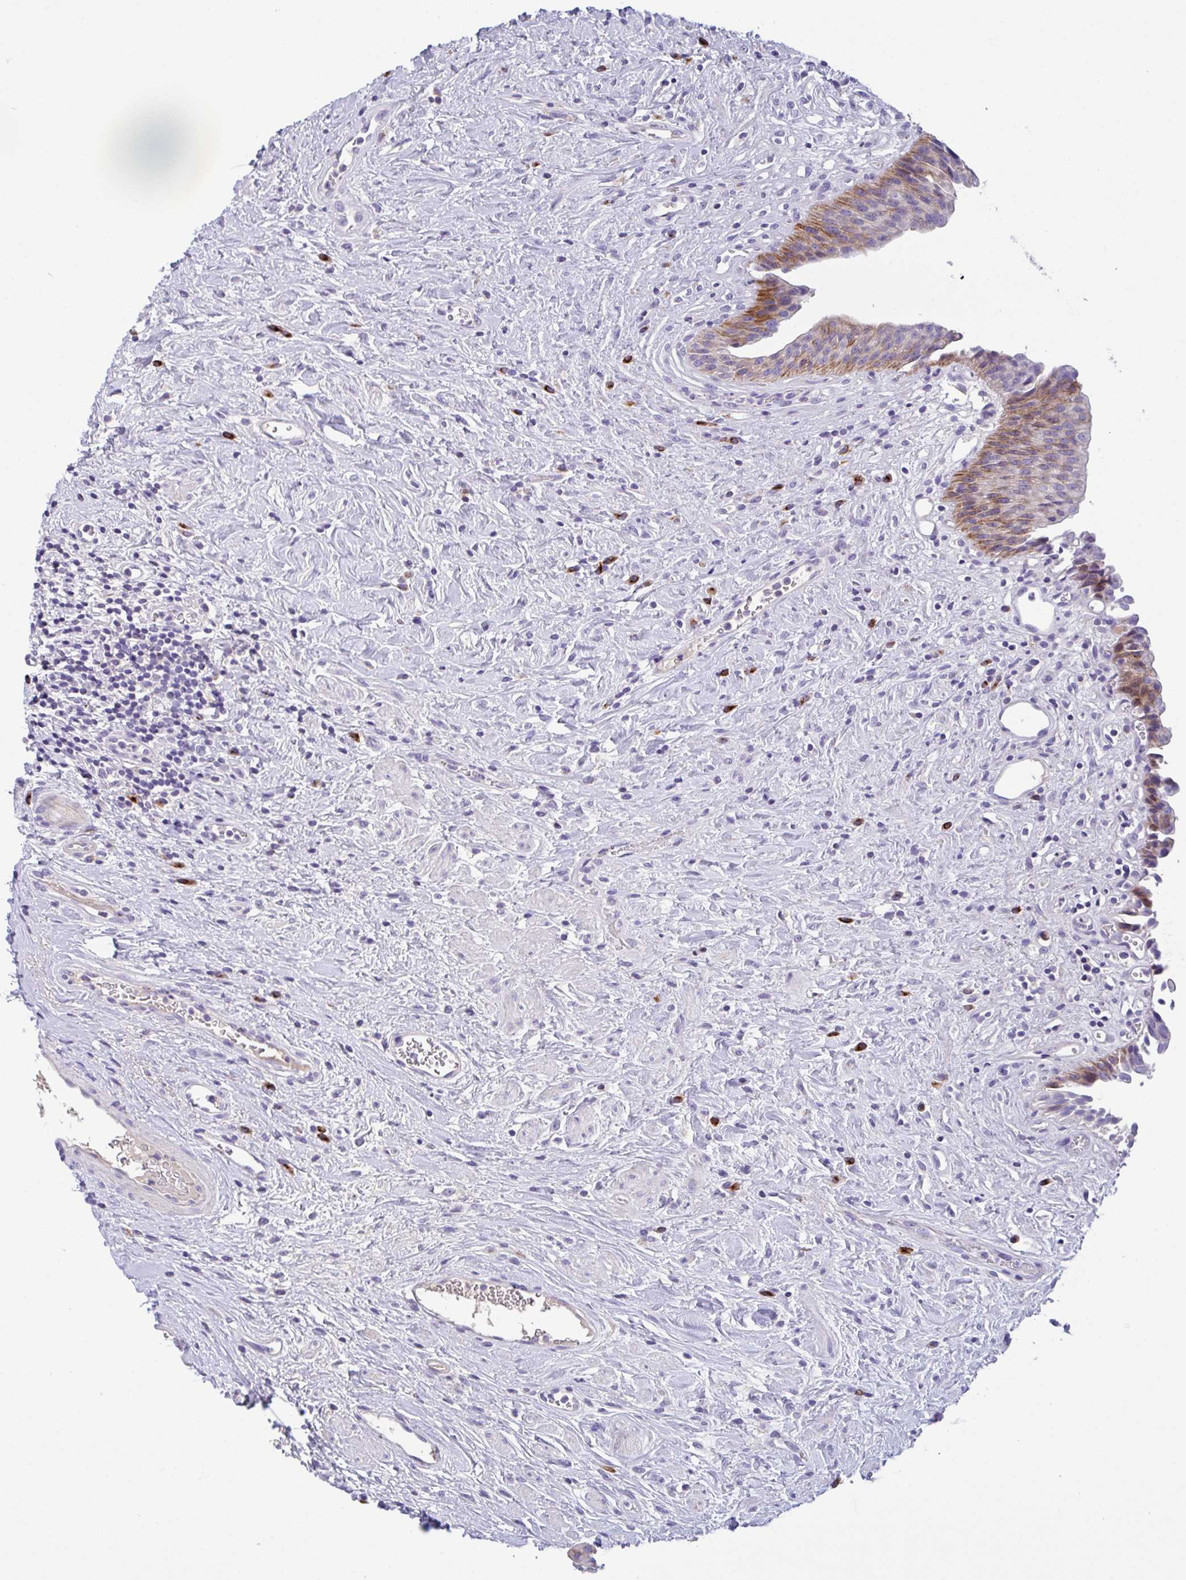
{"staining": {"intensity": "strong", "quantity": "25%-75%", "location": "cytoplasmic/membranous"}, "tissue": "urinary bladder", "cell_type": "Urothelial cells", "image_type": "normal", "snomed": [{"axis": "morphology", "description": "Normal tissue, NOS"}, {"axis": "topography", "description": "Urinary bladder"}], "caption": "Immunohistochemical staining of benign urinary bladder displays high levels of strong cytoplasmic/membranous expression in about 25%-75% of urothelial cells.", "gene": "FBXL20", "patient": {"sex": "female", "age": 56}}